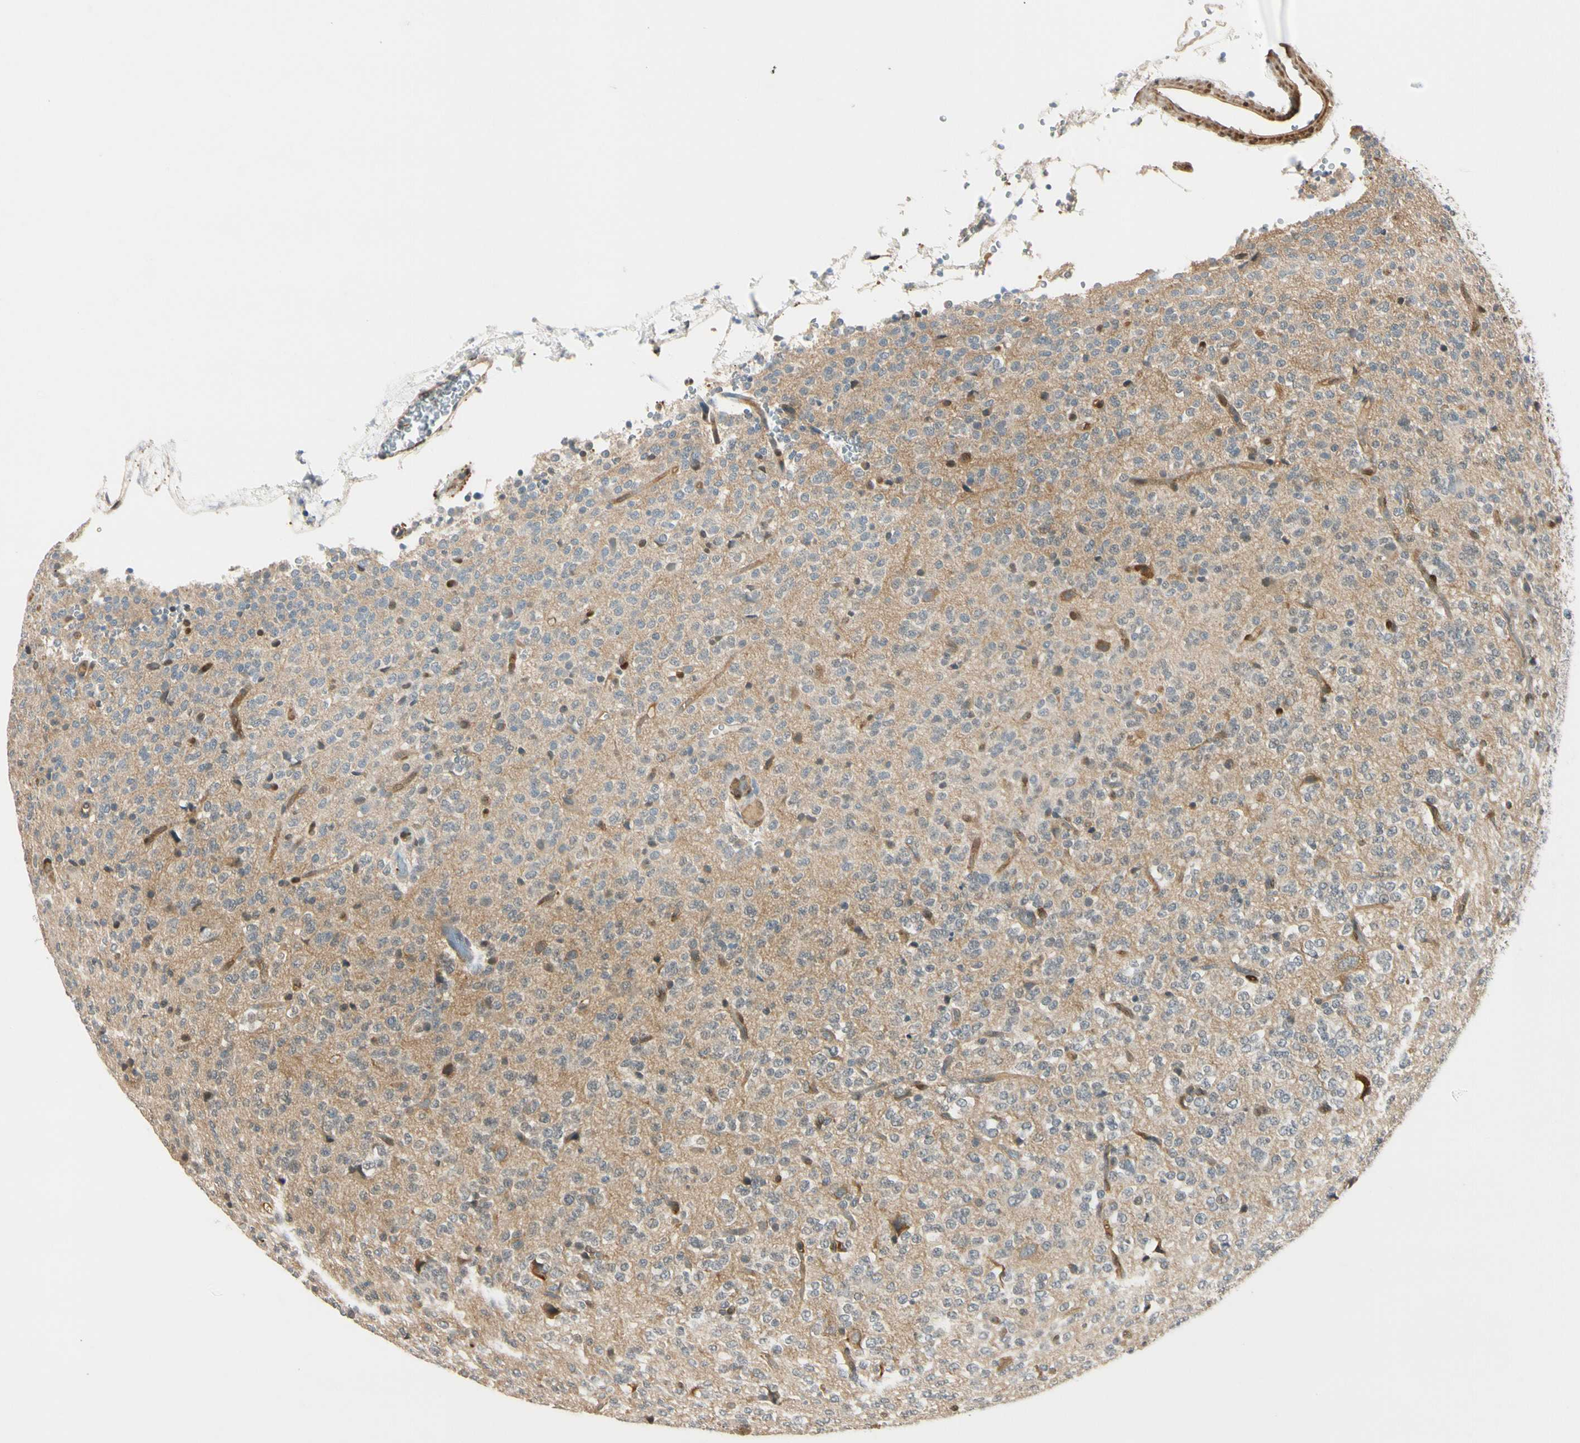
{"staining": {"intensity": "moderate", "quantity": ">75%", "location": "cytoplasmic/membranous"}, "tissue": "glioma", "cell_type": "Tumor cells", "image_type": "cancer", "snomed": [{"axis": "morphology", "description": "Glioma, malignant, Low grade"}, {"axis": "topography", "description": "Brain"}], "caption": "DAB immunohistochemical staining of malignant glioma (low-grade) demonstrates moderate cytoplasmic/membranous protein staining in approximately >75% of tumor cells. (DAB IHC with brightfield microscopy, high magnification).", "gene": "RASGRF1", "patient": {"sex": "male", "age": 38}}